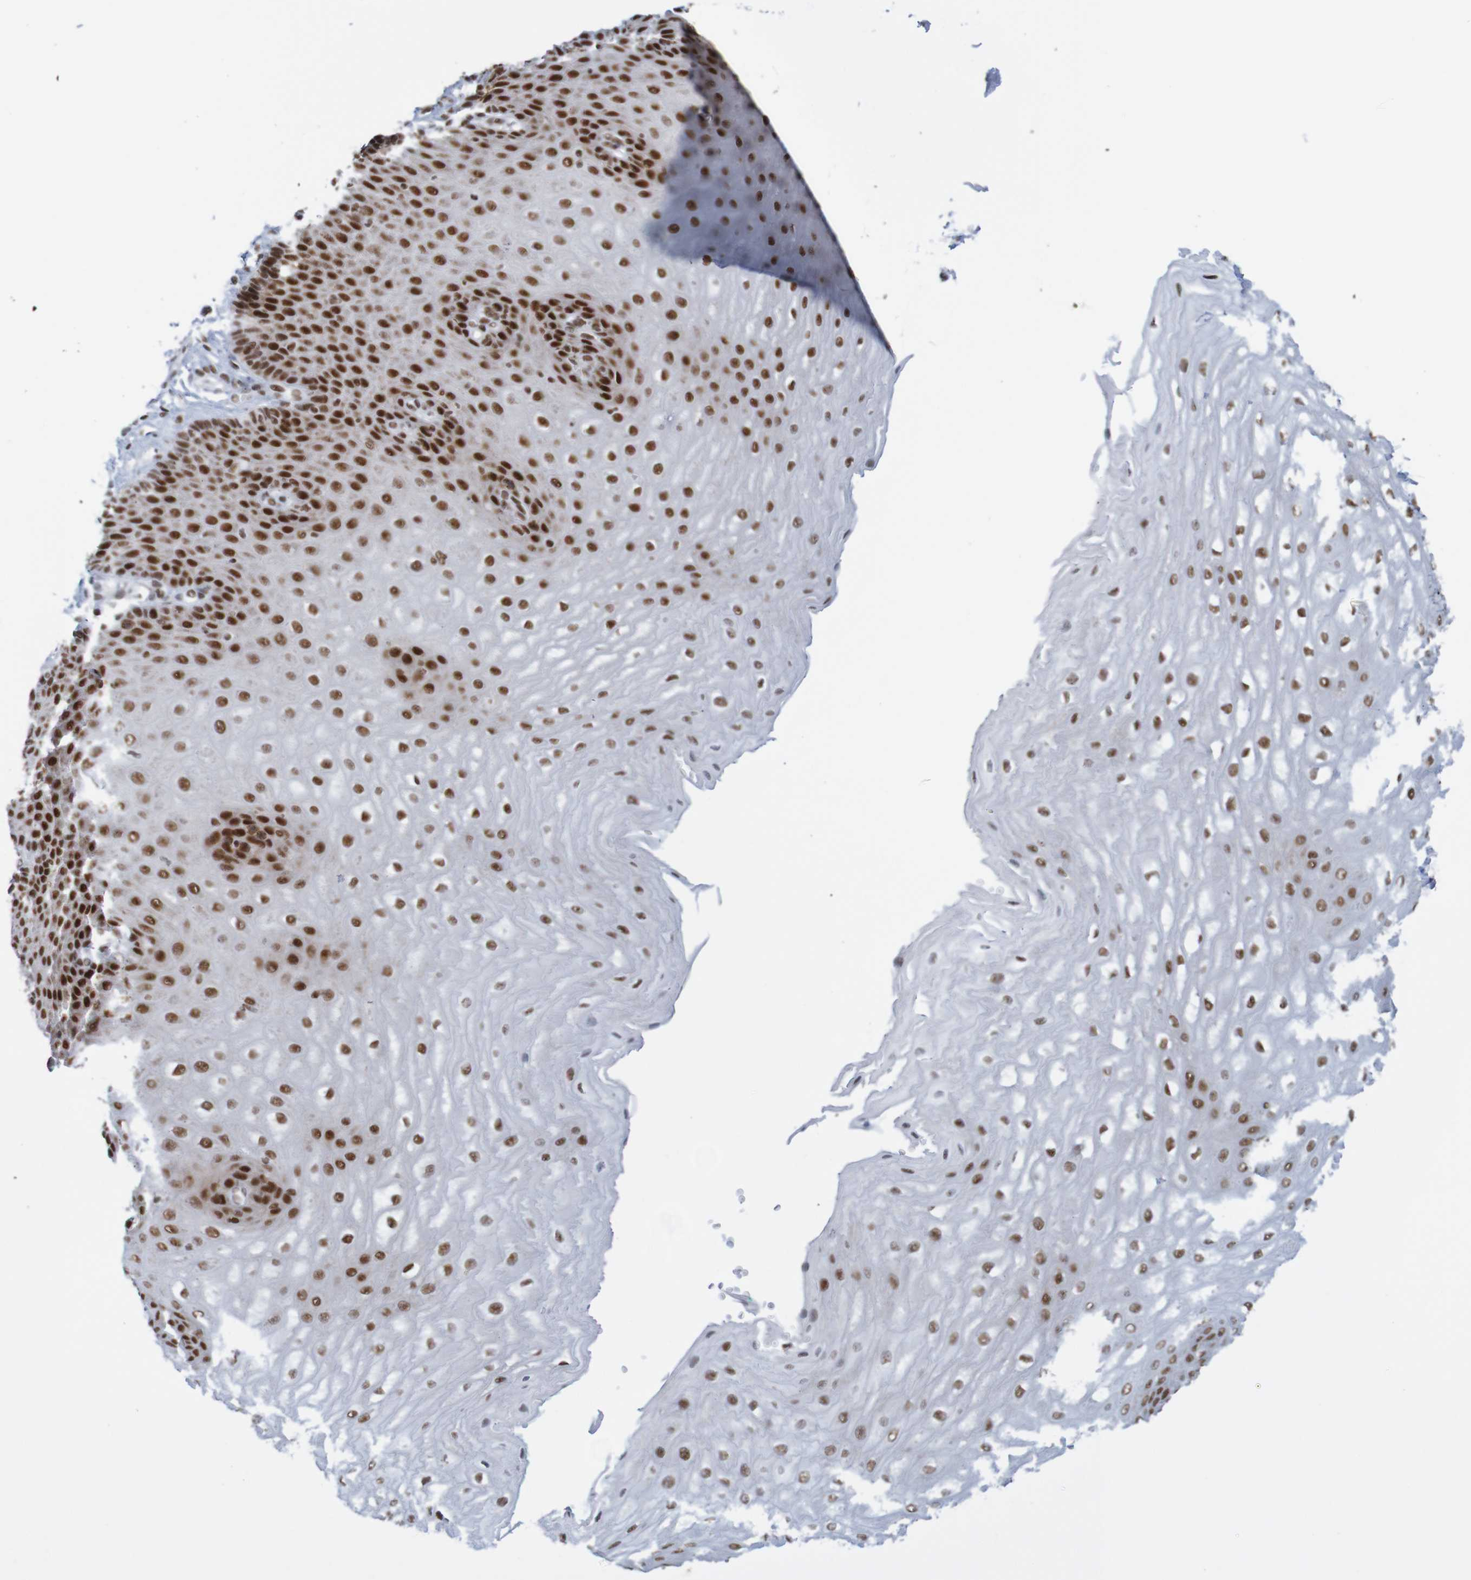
{"staining": {"intensity": "strong", "quantity": ">75%", "location": "nuclear"}, "tissue": "esophagus", "cell_type": "Squamous epithelial cells", "image_type": "normal", "snomed": [{"axis": "morphology", "description": "Normal tissue, NOS"}, {"axis": "topography", "description": "Esophagus"}], "caption": "An IHC histopathology image of benign tissue is shown. Protein staining in brown labels strong nuclear positivity in esophagus within squamous epithelial cells. The staining was performed using DAB, with brown indicating positive protein expression. Nuclei are stained blue with hematoxylin.", "gene": "THRAP3", "patient": {"sex": "male", "age": 54}}